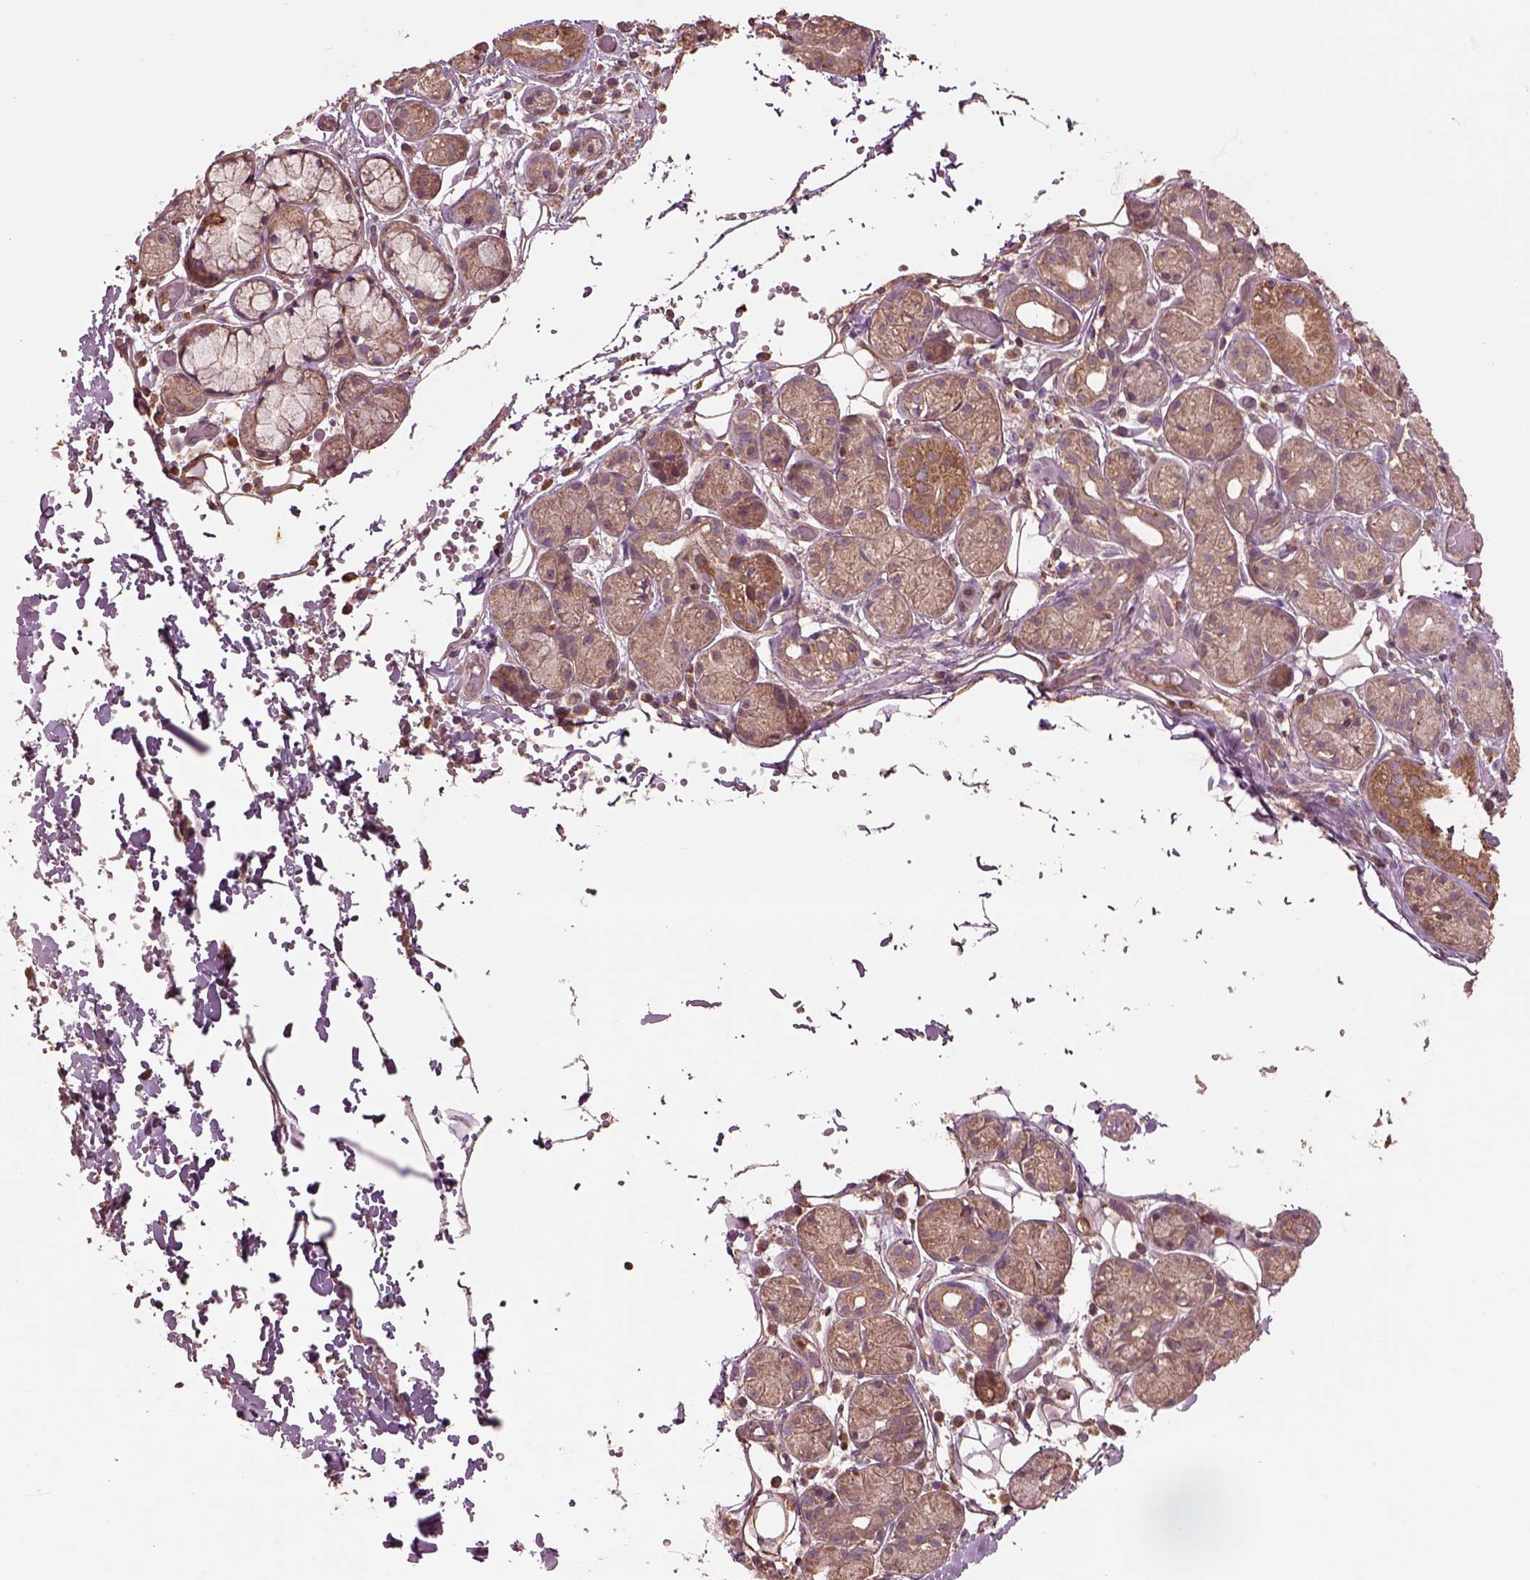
{"staining": {"intensity": "moderate", "quantity": "<25%", "location": "cytoplasmic/membranous"}, "tissue": "salivary gland", "cell_type": "Glandular cells", "image_type": "normal", "snomed": [{"axis": "morphology", "description": "Normal tissue, NOS"}, {"axis": "topography", "description": "Salivary gland"}, {"axis": "topography", "description": "Peripheral nerve tissue"}], "caption": "Glandular cells display low levels of moderate cytoplasmic/membranous expression in about <25% of cells in benign salivary gland.", "gene": "TRADD", "patient": {"sex": "male", "age": 71}}